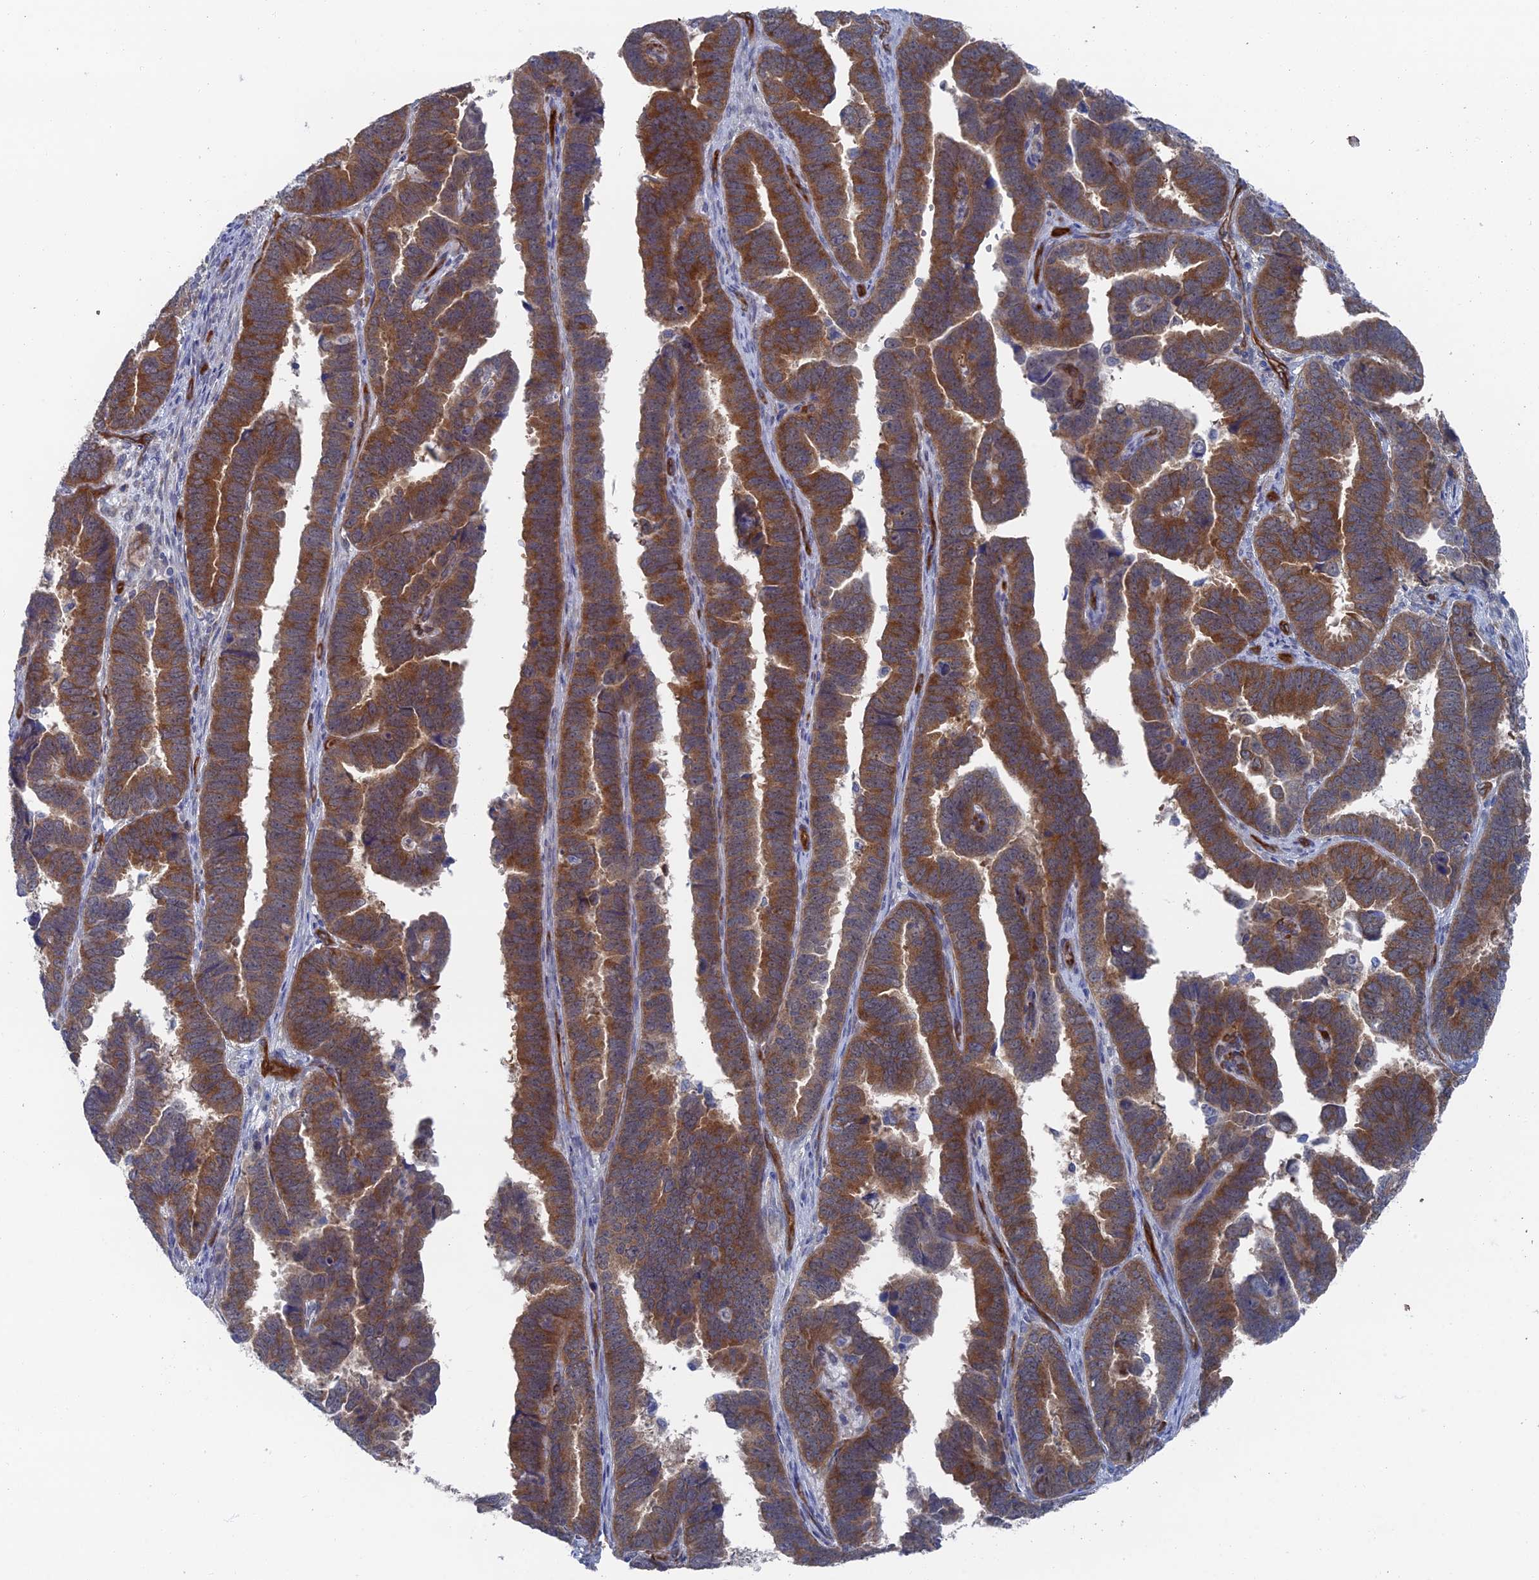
{"staining": {"intensity": "strong", "quantity": ">75%", "location": "cytoplasmic/membranous"}, "tissue": "endometrial cancer", "cell_type": "Tumor cells", "image_type": "cancer", "snomed": [{"axis": "morphology", "description": "Adenocarcinoma, NOS"}, {"axis": "topography", "description": "Endometrium"}], "caption": "Immunohistochemistry (IHC) of endometrial cancer displays high levels of strong cytoplasmic/membranous positivity in approximately >75% of tumor cells. The protein of interest is shown in brown color, while the nuclei are stained blue.", "gene": "ARAP3", "patient": {"sex": "female", "age": 75}}